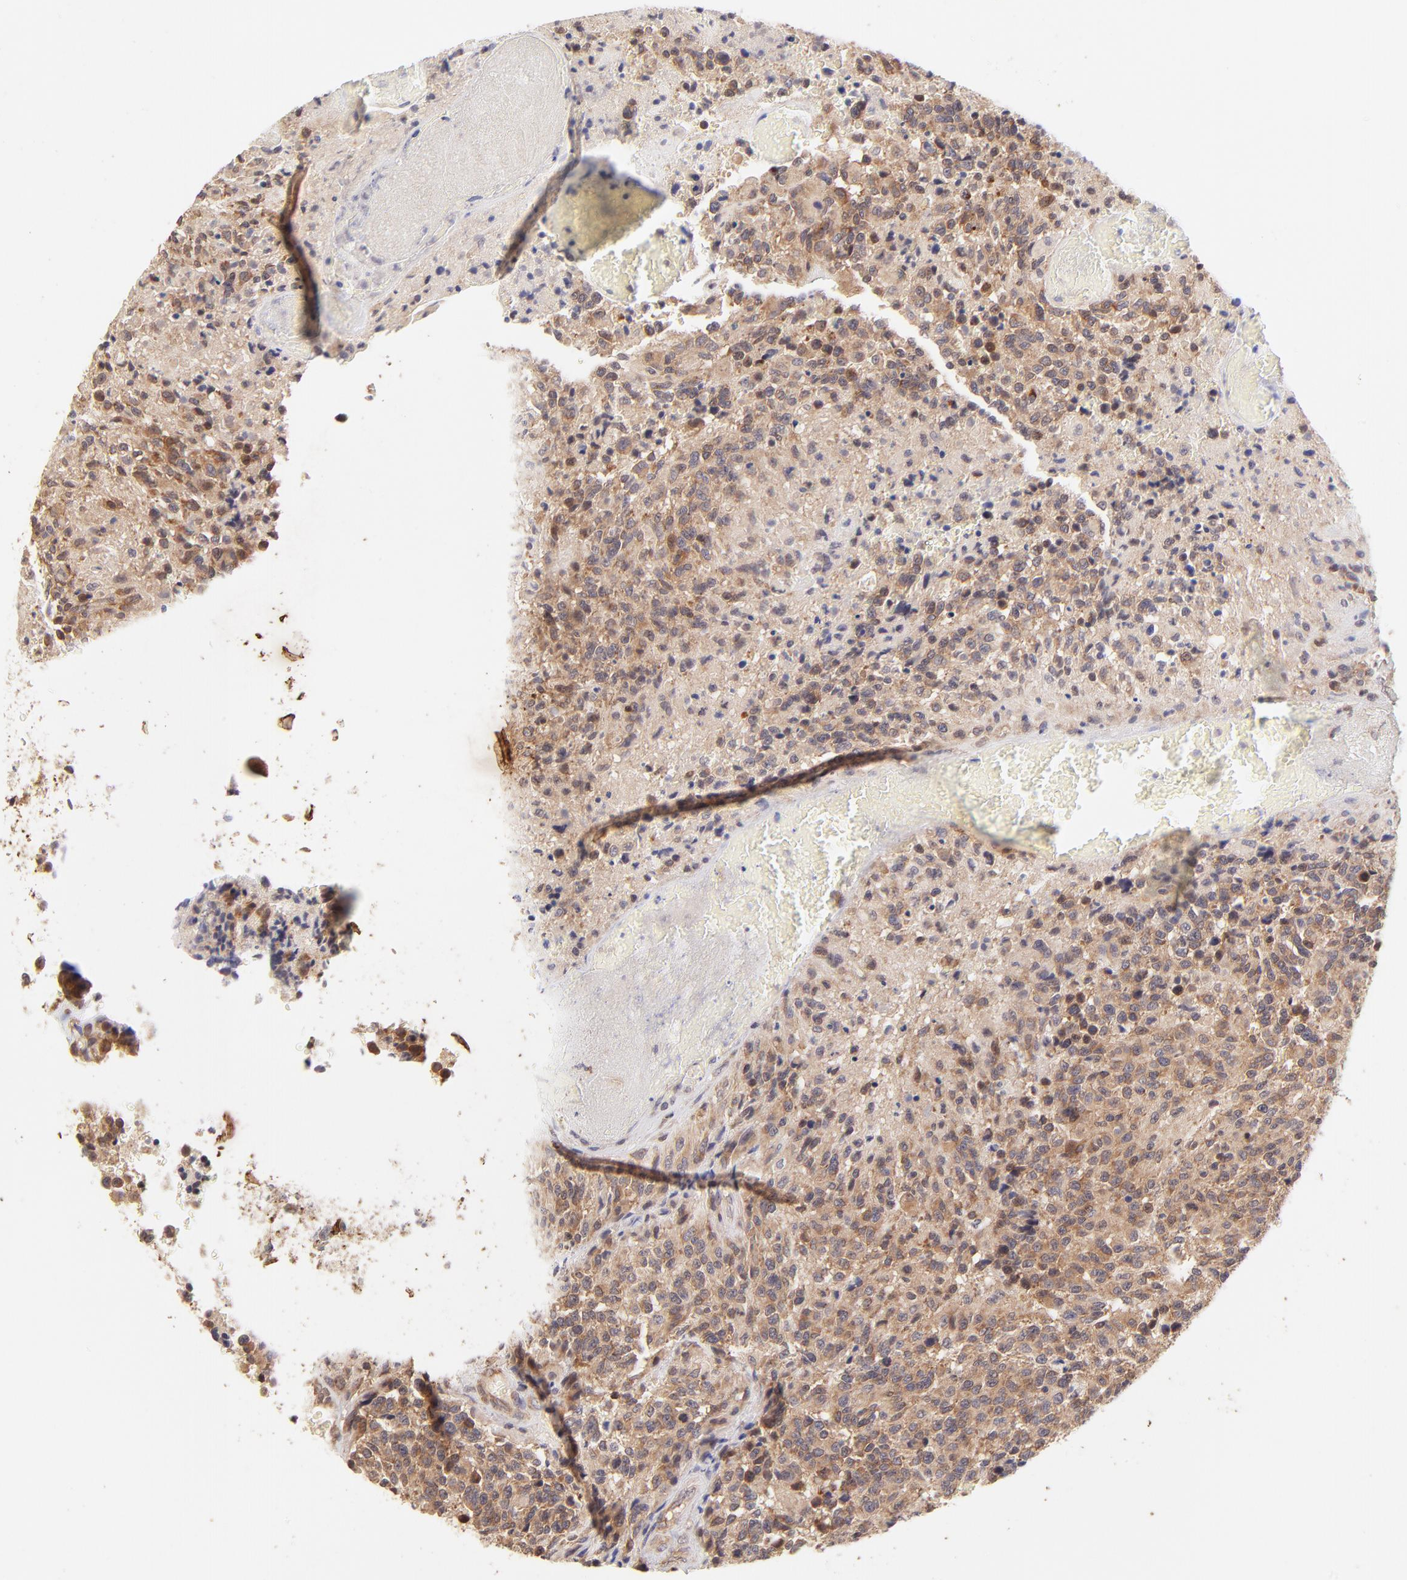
{"staining": {"intensity": "moderate", "quantity": ">75%", "location": "cytoplasmic/membranous"}, "tissue": "glioma", "cell_type": "Tumor cells", "image_type": "cancer", "snomed": [{"axis": "morphology", "description": "Glioma, malignant, High grade"}, {"axis": "topography", "description": "Brain"}], "caption": "Tumor cells demonstrate medium levels of moderate cytoplasmic/membranous positivity in about >75% of cells in high-grade glioma (malignant). The staining was performed using DAB (3,3'-diaminobenzidine), with brown indicating positive protein expression. Nuclei are stained blue with hematoxylin.", "gene": "TNRC6B", "patient": {"sex": "male", "age": 36}}